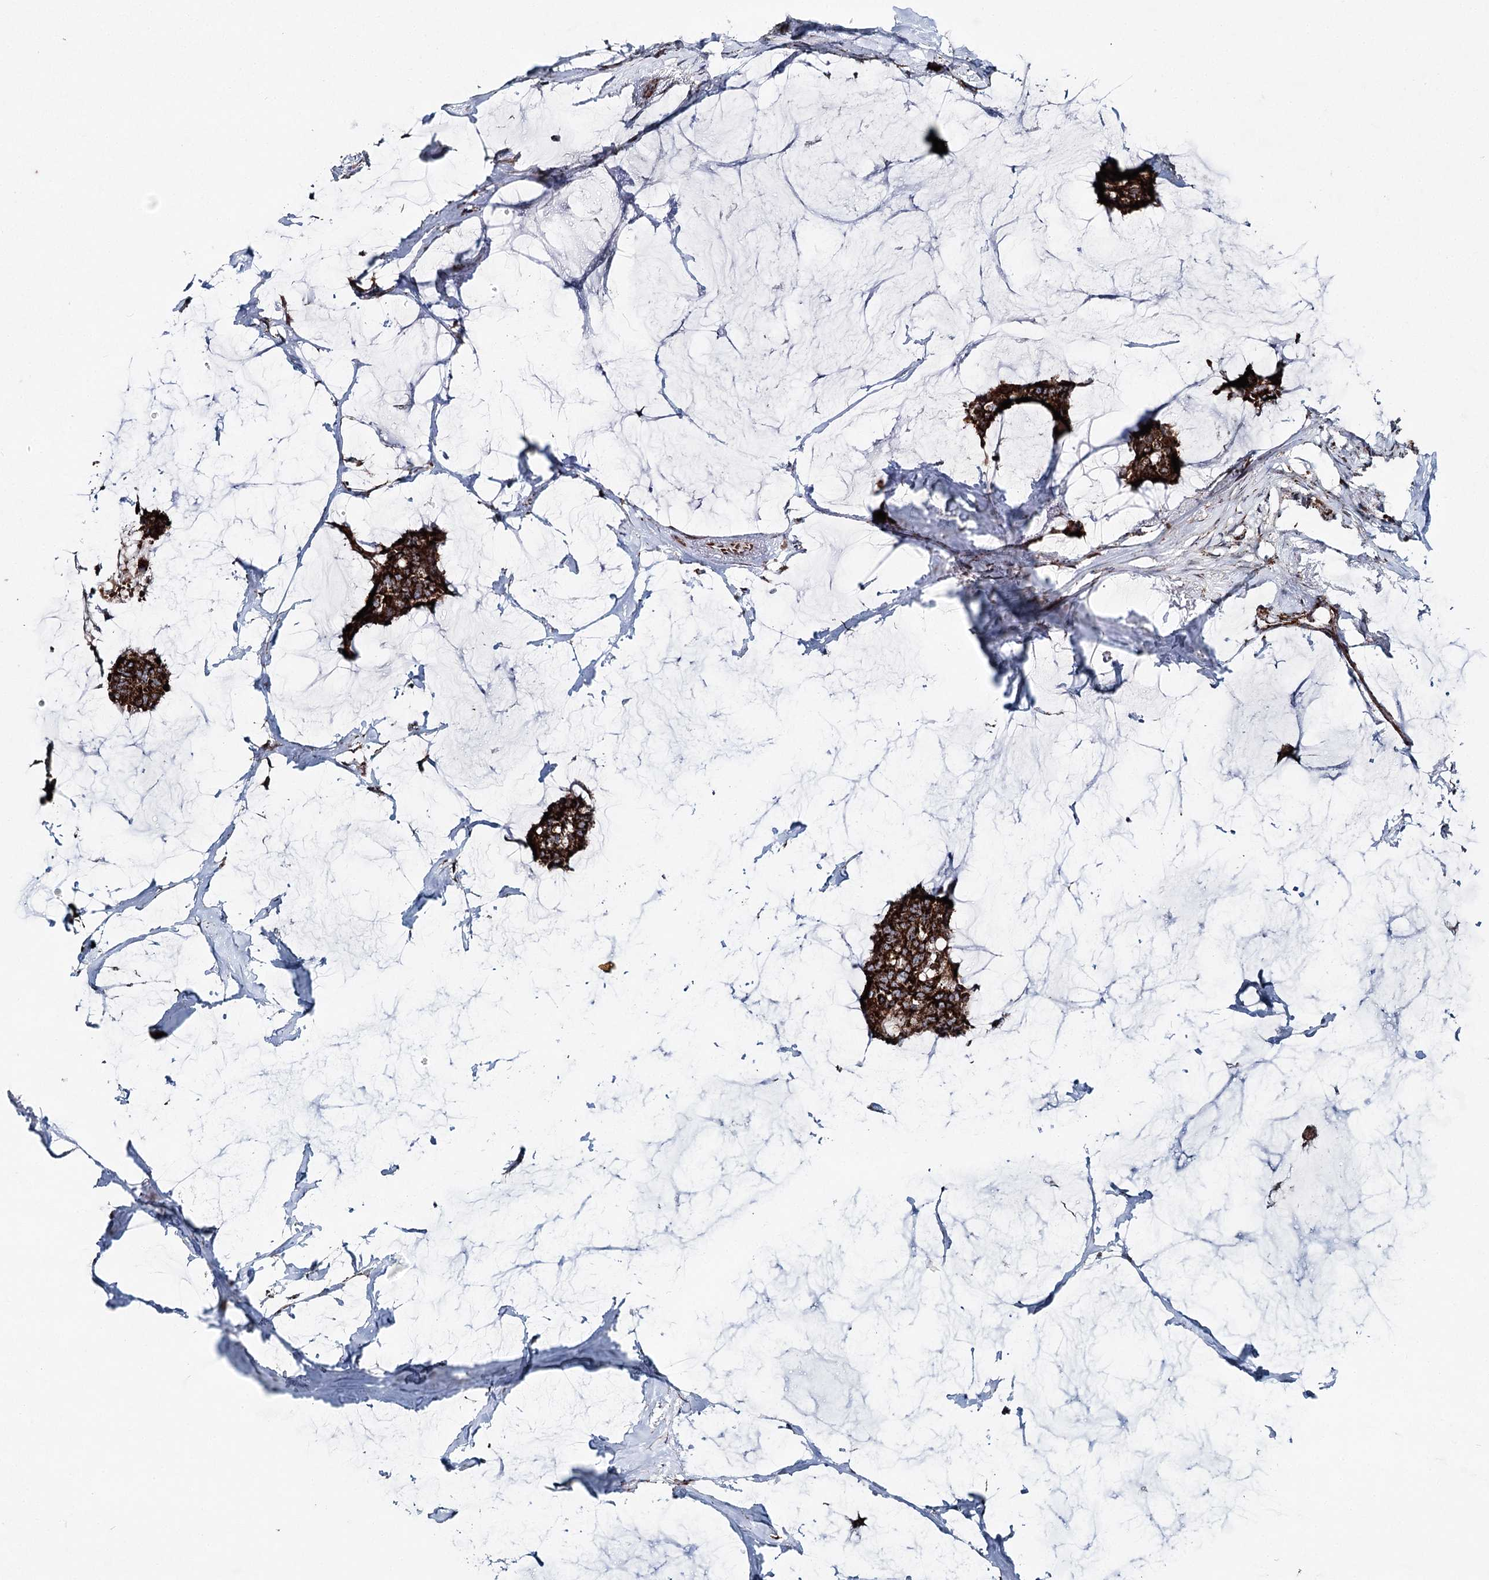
{"staining": {"intensity": "strong", "quantity": ">75%", "location": "cytoplasmic/membranous"}, "tissue": "breast cancer", "cell_type": "Tumor cells", "image_type": "cancer", "snomed": [{"axis": "morphology", "description": "Duct carcinoma"}, {"axis": "topography", "description": "Breast"}], "caption": "This is a micrograph of IHC staining of breast cancer, which shows strong expression in the cytoplasmic/membranous of tumor cells.", "gene": "UCN3", "patient": {"sex": "female", "age": 93}}